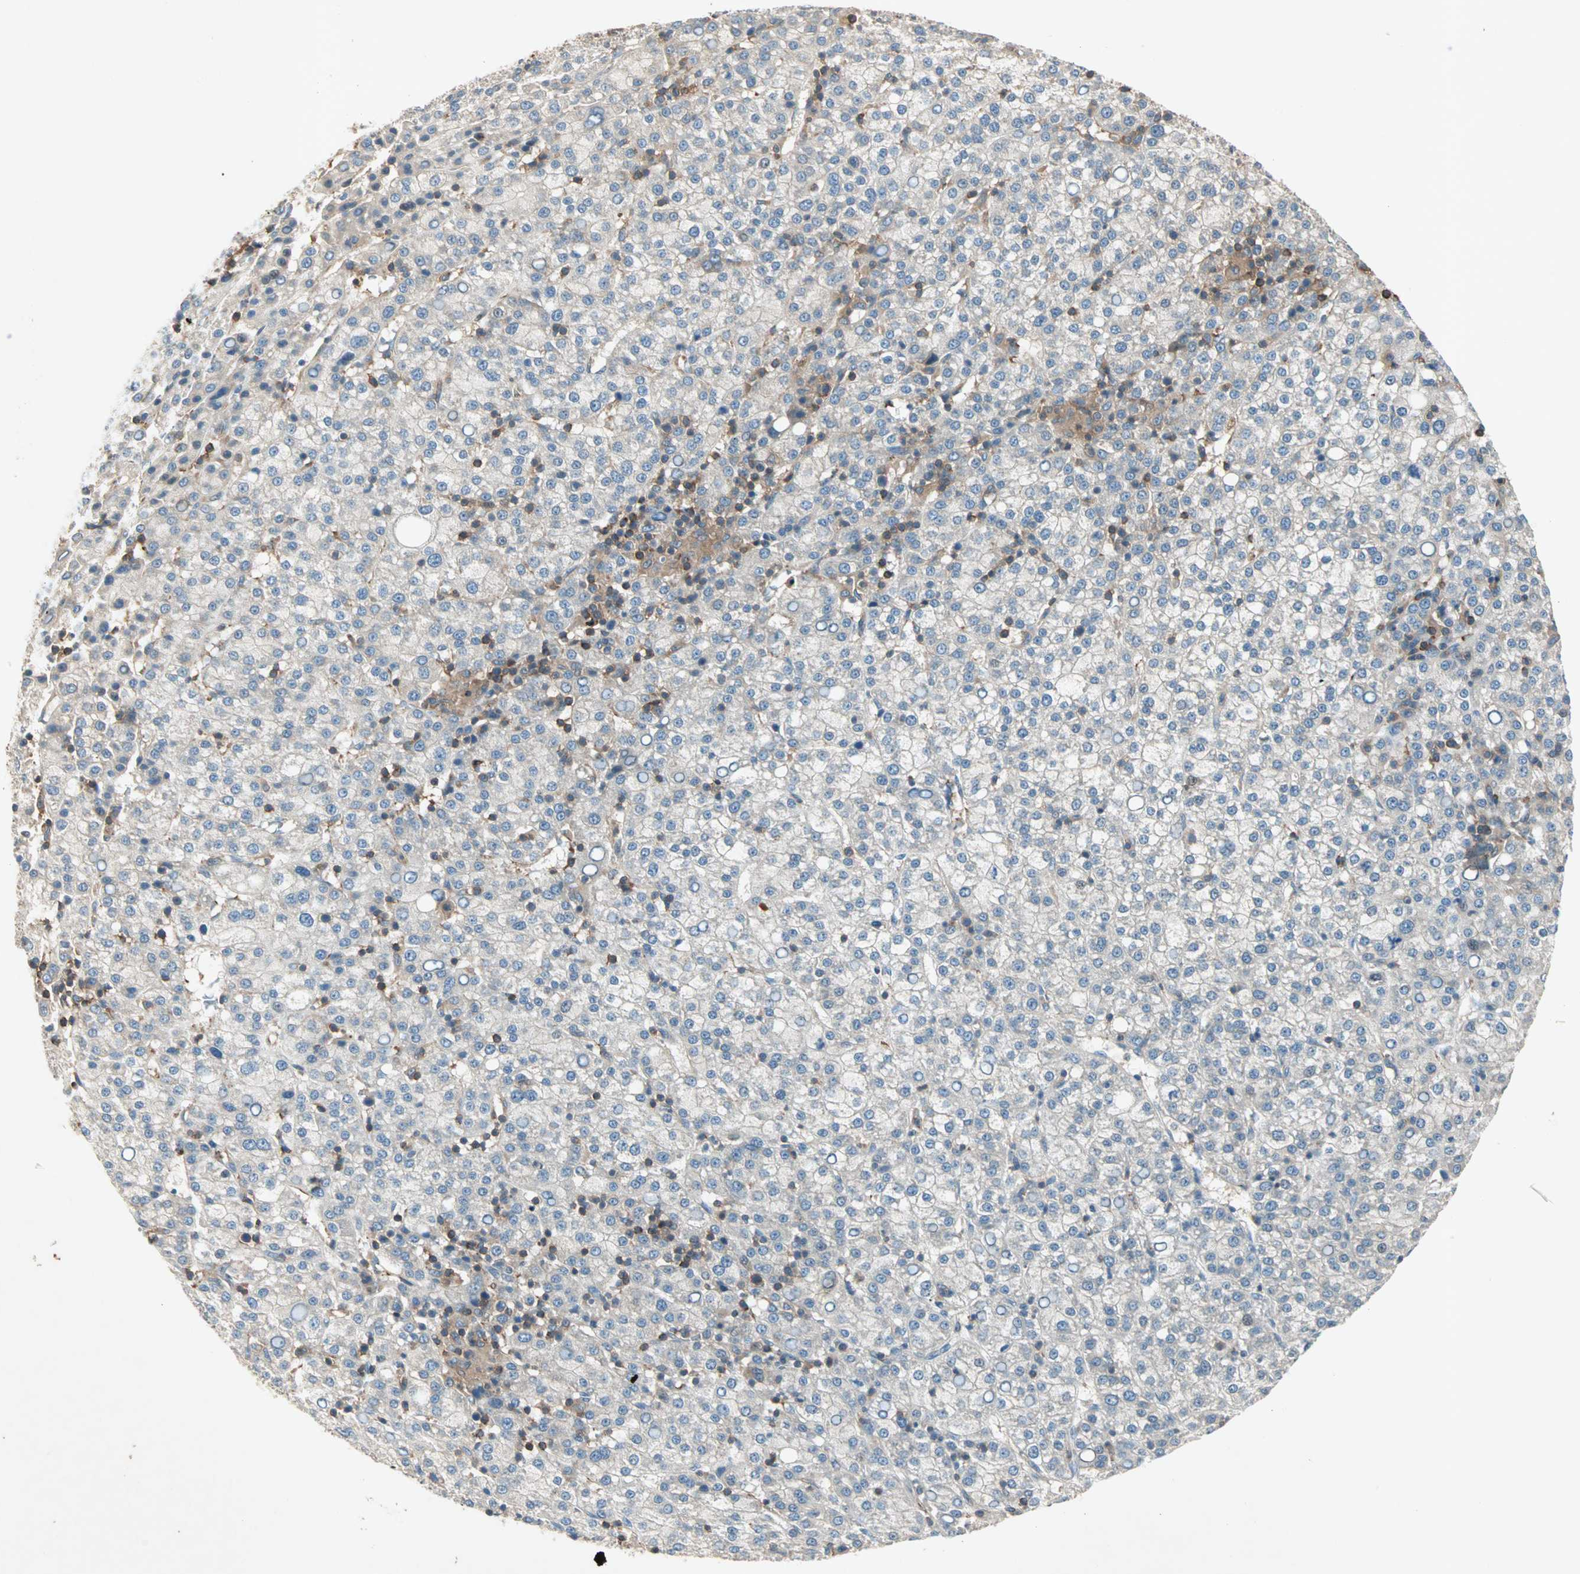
{"staining": {"intensity": "weak", "quantity": "25%-75%", "location": "cytoplasmic/membranous"}, "tissue": "liver cancer", "cell_type": "Tumor cells", "image_type": "cancer", "snomed": [{"axis": "morphology", "description": "Carcinoma, Hepatocellular, NOS"}, {"axis": "topography", "description": "Liver"}], "caption": "High-magnification brightfield microscopy of hepatocellular carcinoma (liver) stained with DAB (3,3'-diaminobenzidine) (brown) and counterstained with hematoxylin (blue). tumor cells exhibit weak cytoplasmic/membranous expression is identified in approximately25%-75% of cells. Nuclei are stained in blue.", "gene": "TEC", "patient": {"sex": "female", "age": 58}}